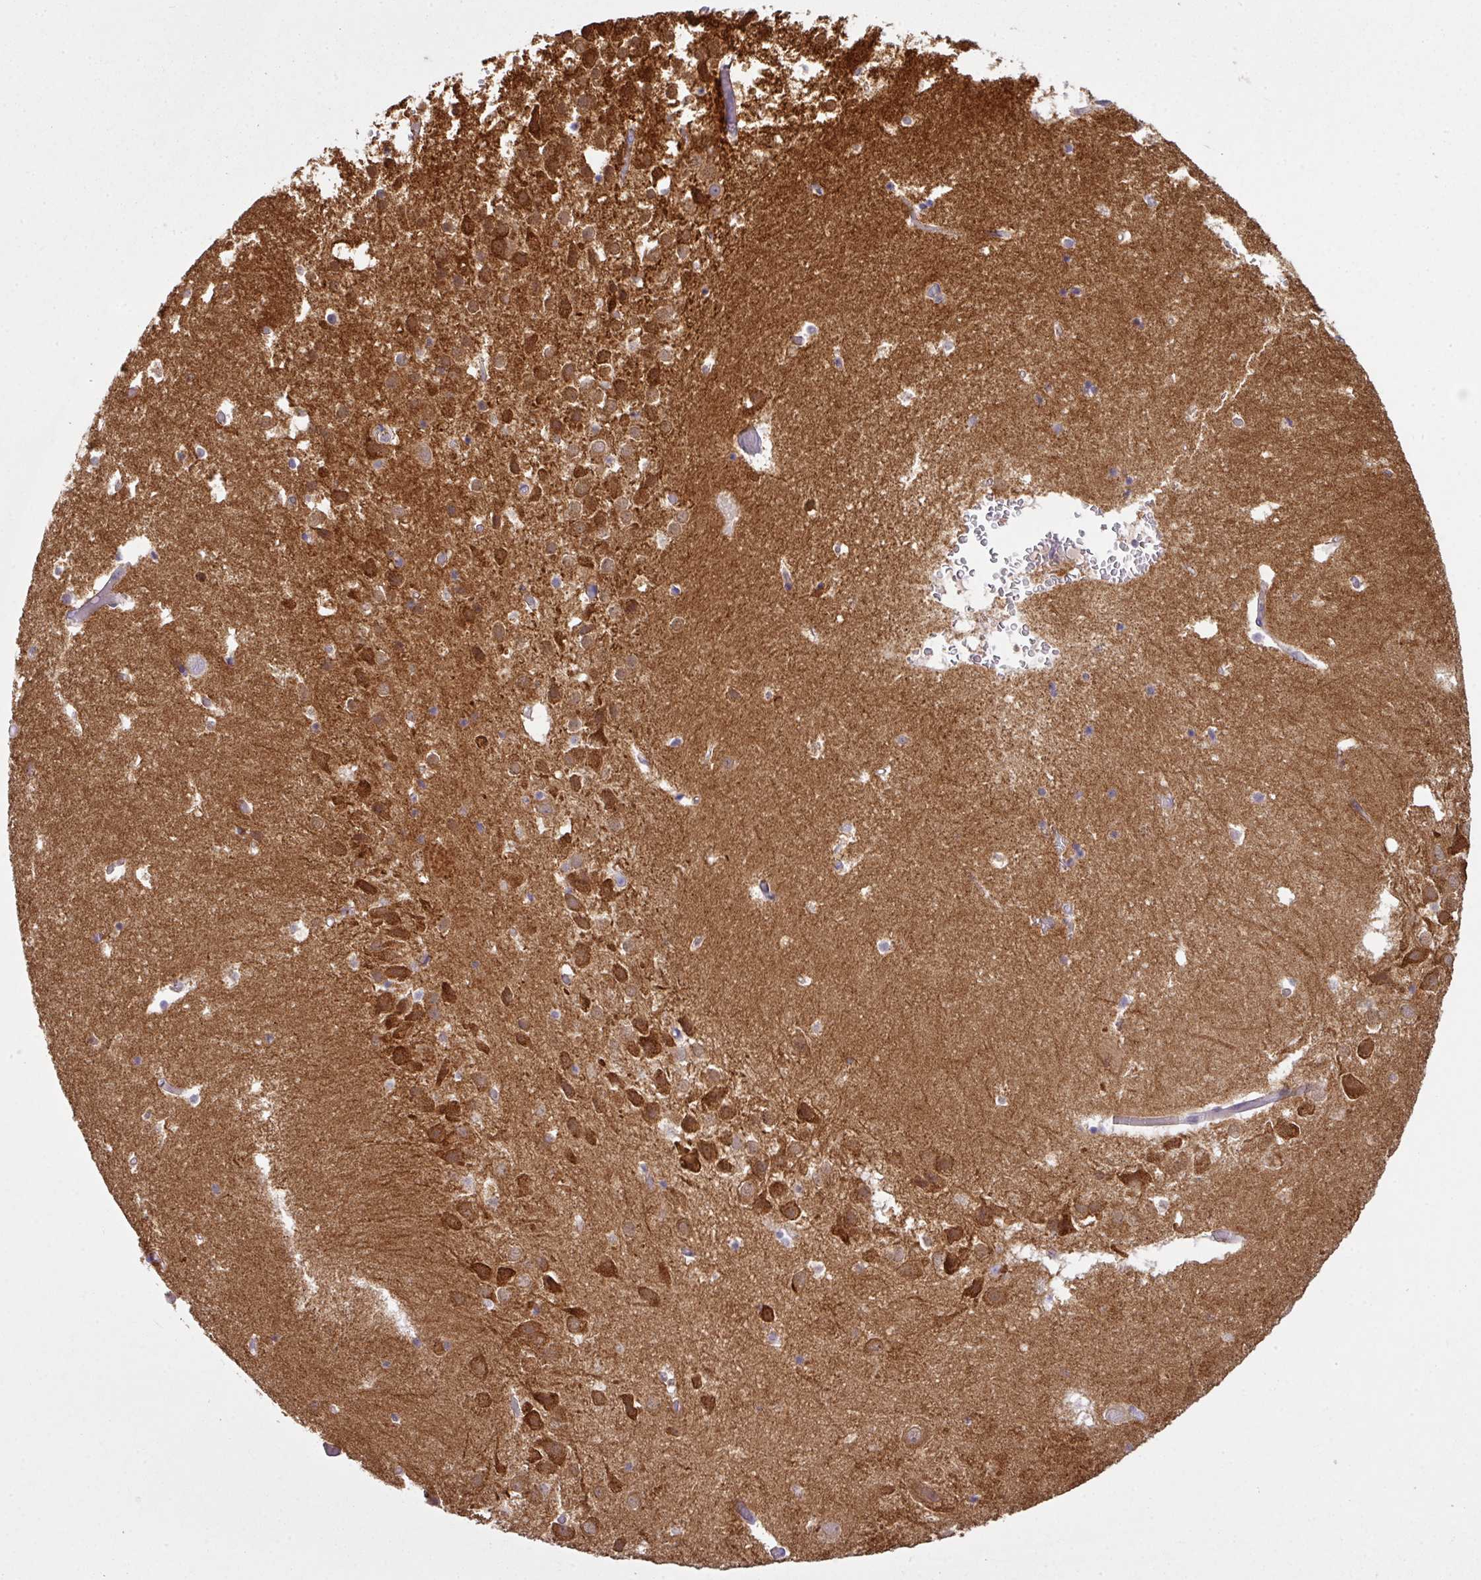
{"staining": {"intensity": "negative", "quantity": "none", "location": "none"}, "tissue": "hippocampus", "cell_type": "Glial cells", "image_type": "normal", "snomed": [{"axis": "morphology", "description": "Normal tissue, NOS"}, {"axis": "topography", "description": "Hippocampus"}], "caption": "A histopathology image of human hippocampus is negative for staining in glial cells. (Stains: DAB IHC with hematoxylin counter stain, Microscopy: brightfield microscopy at high magnification).", "gene": "CAMK2A", "patient": {"sex": "female", "age": 52}}